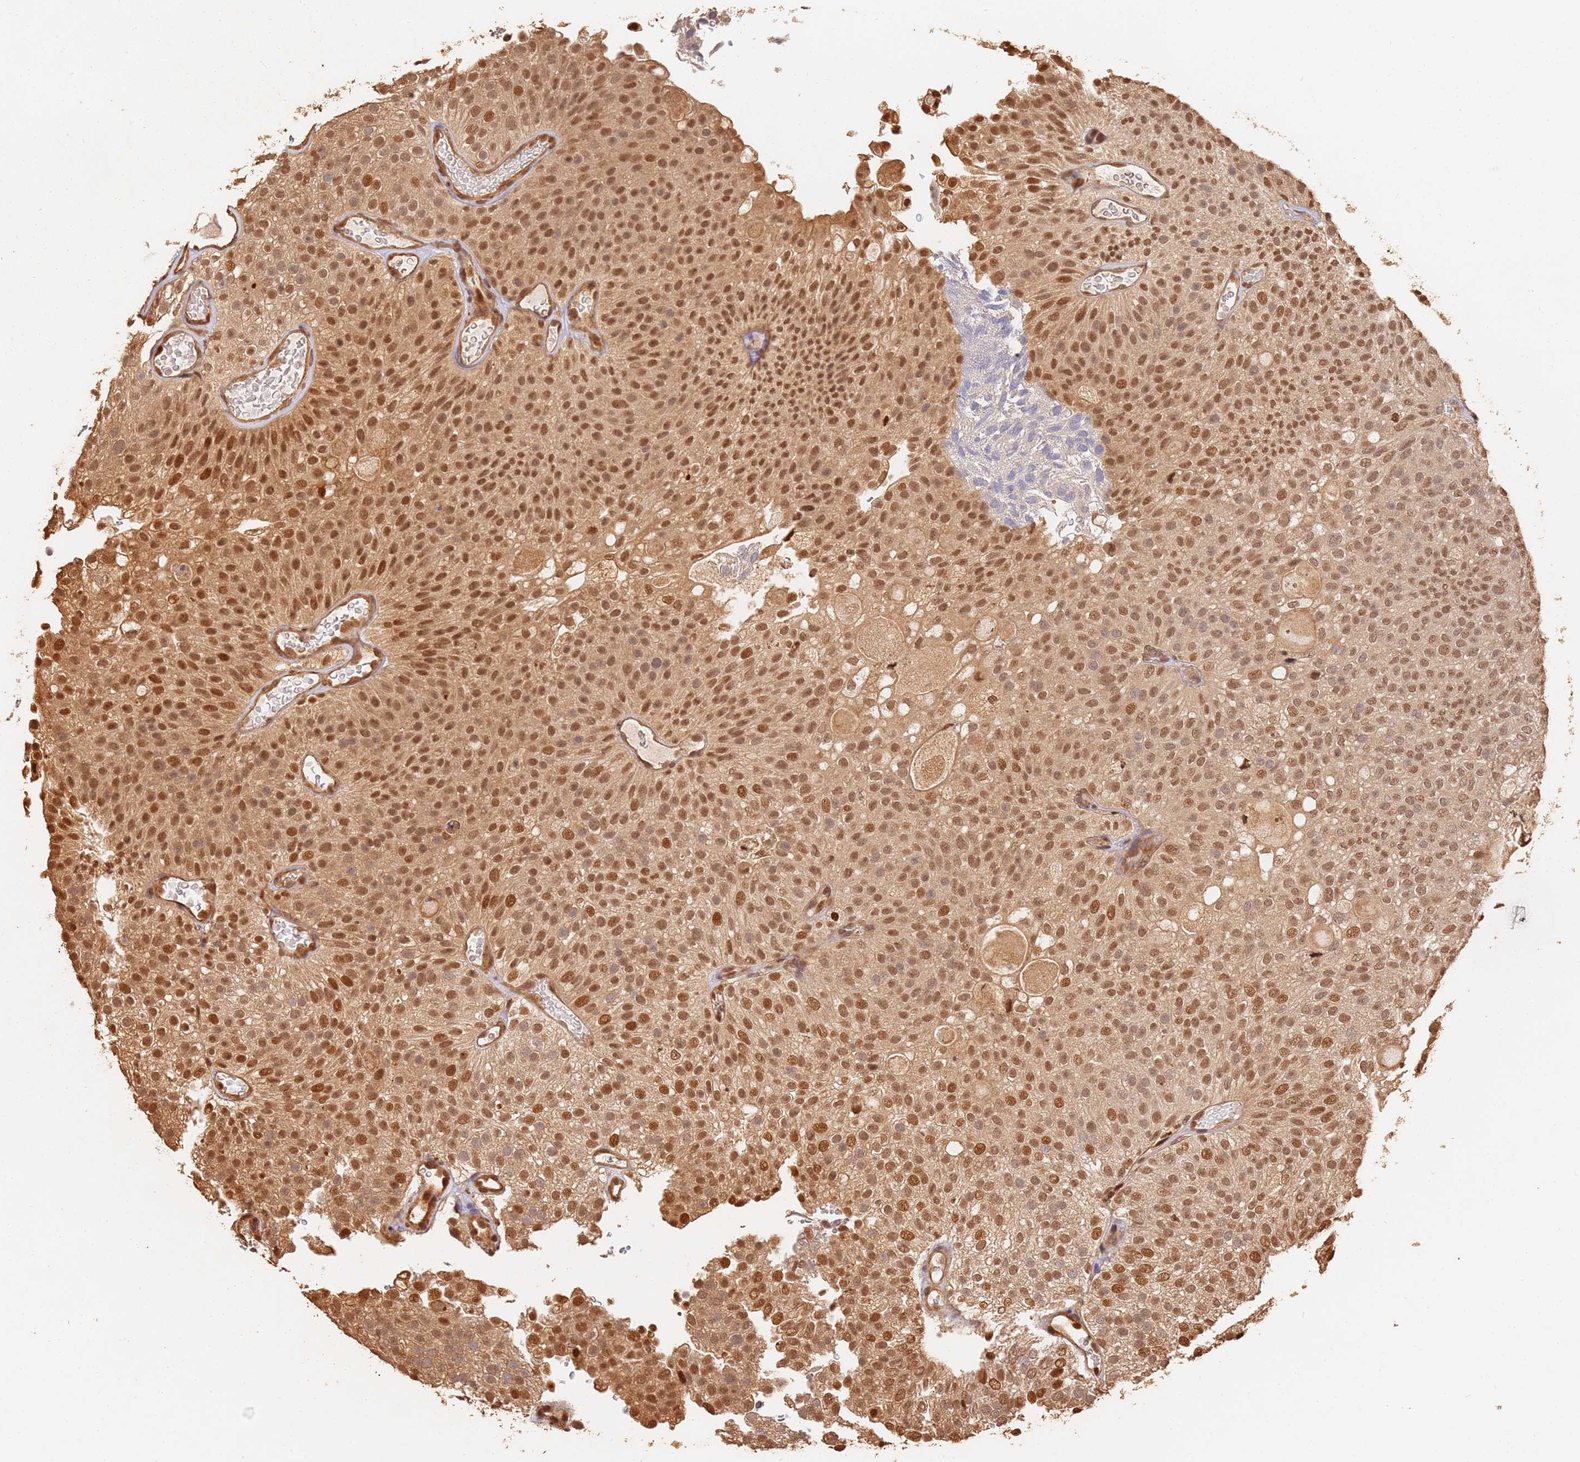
{"staining": {"intensity": "moderate", "quantity": ">75%", "location": "cytoplasmic/membranous,nuclear"}, "tissue": "urothelial cancer", "cell_type": "Tumor cells", "image_type": "cancer", "snomed": [{"axis": "morphology", "description": "Urothelial carcinoma, Low grade"}, {"axis": "topography", "description": "Urinary bladder"}], "caption": "Urothelial cancer stained with a brown dye shows moderate cytoplasmic/membranous and nuclear positive positivity in approximately >75% of tumor cells.", "gene": "JAK2", "patient": {"sex": "male", "age": 78}}